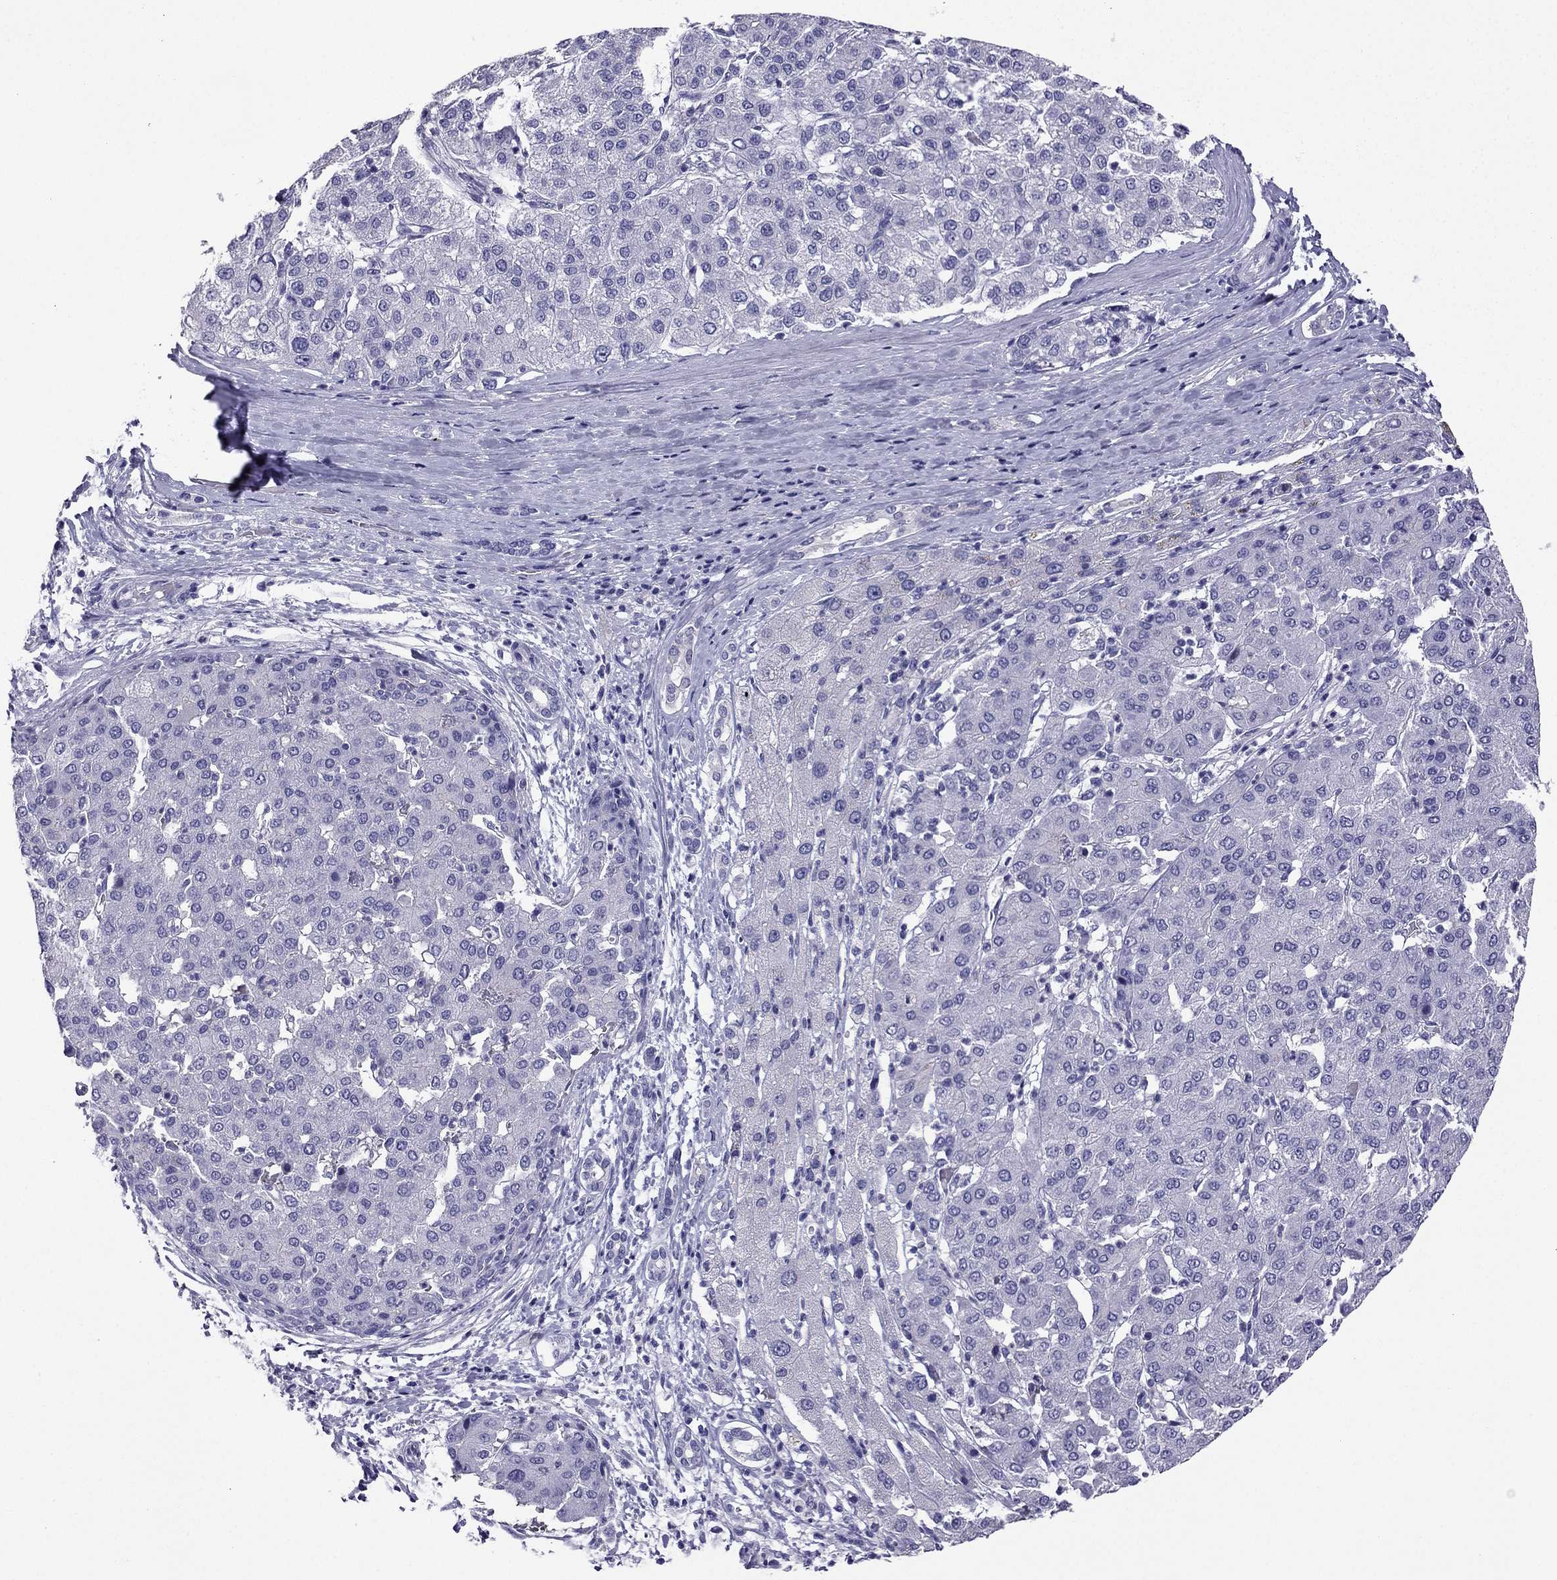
{"staining": {"intensity": "negative", "quantity": "none", "location": "none"}, "tissue": "liver cancer", "cell_type": "Tumor cells", "image_type": "cancer", "snomed": [{"axis": "morphology", "description": "Carcinoma, Hepatocellular, NOS"}, {"axis": "topography", "description": "Liver"}], "caption": "Hepatocellular carcinoma (liver) was stained to show a protein in brown. There is no significant positivity in tumor cells. The staining was performed using DAB to visualize the protein expression in brown, while the nuclei were stained in blue with hematoxylin (Magnification: 20x).", "gene": "KCNJ10", "patient": {"sex": "male", "age": 65}}